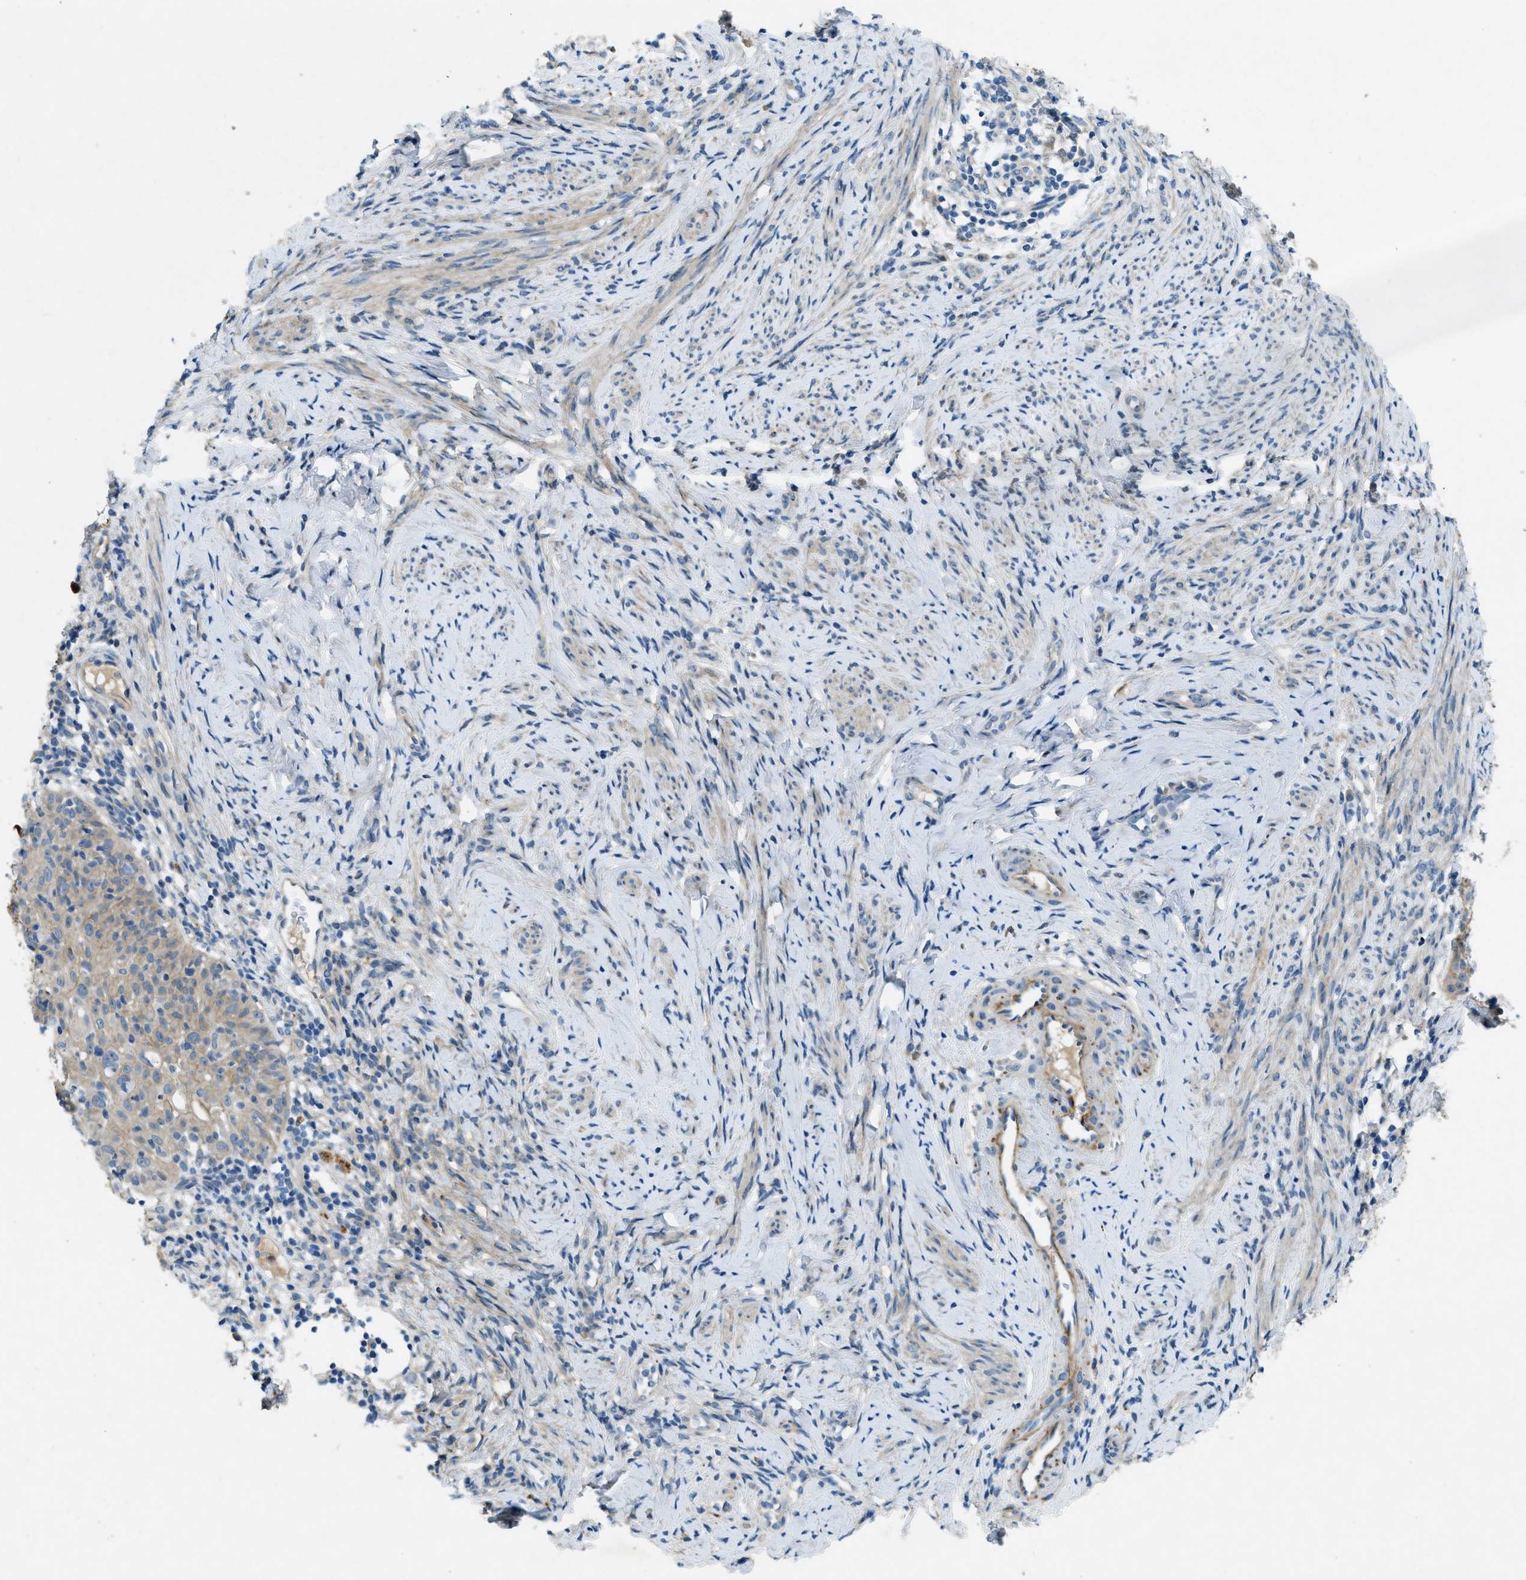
{"staining": {"intensity": "moderate", "quantity": "25%-75%", "location": "cytoplasmic/membranous"}, "tissue": "cervical cancer", "cell_type": "Tumor cells", "image_type": "cancer", "snomed": [{"axis": "morphology", "description": "Squamous cell carcinoma, NOS"}, {"axis": "topography", "description": "Cervix"}], "caption": "Squamous cell carcinoma (cervical) stained with IHC displays moderate cytoplasmic/membranous expression in approximately 25%-75% of tumor cells.", "gene": "SNX14", "patient": {"sex": "female", "age": 70}}